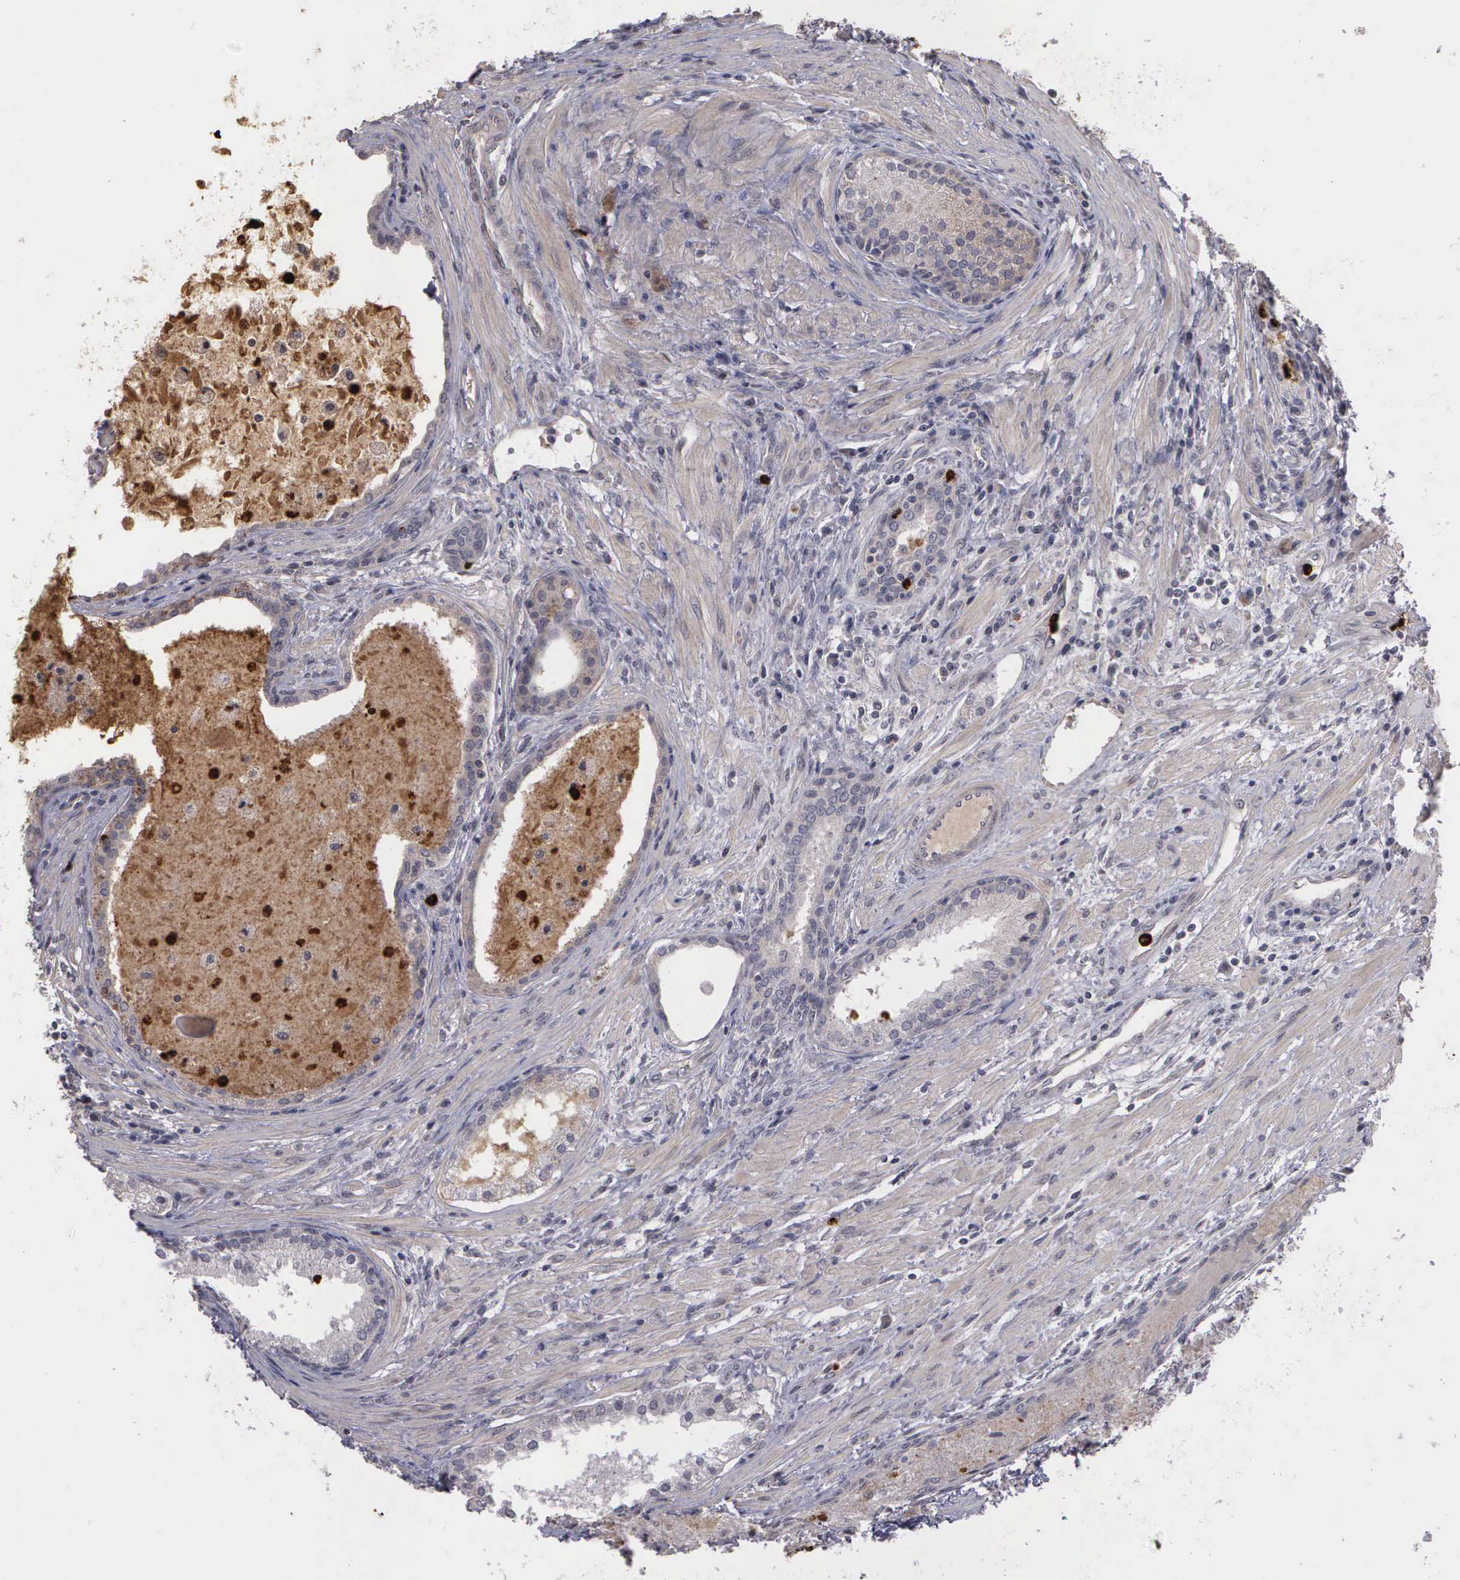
{"staining": {"intensity": "negative", "quantity": "none", "location": "none"}, "tissue": "prostate cancer", "cell_type": "Tumor cells", "image_type": "cancer", "snomed": [{"axis": "morphology", "description": "Adenocarcinoma, Medium grade"}, {"axis": "topography", "description": "Prostate"}], "caption": "IHC micrograph of human prostate adenocarcinoma (medium-grade) stained for a protein (brown), which demonstrates no positivity in tumor cells. (DAB IHC visualized using brightfield microscopy, high magnification).", "gene": "MMP9", "patient": {"sex": "male", "age": 70}}